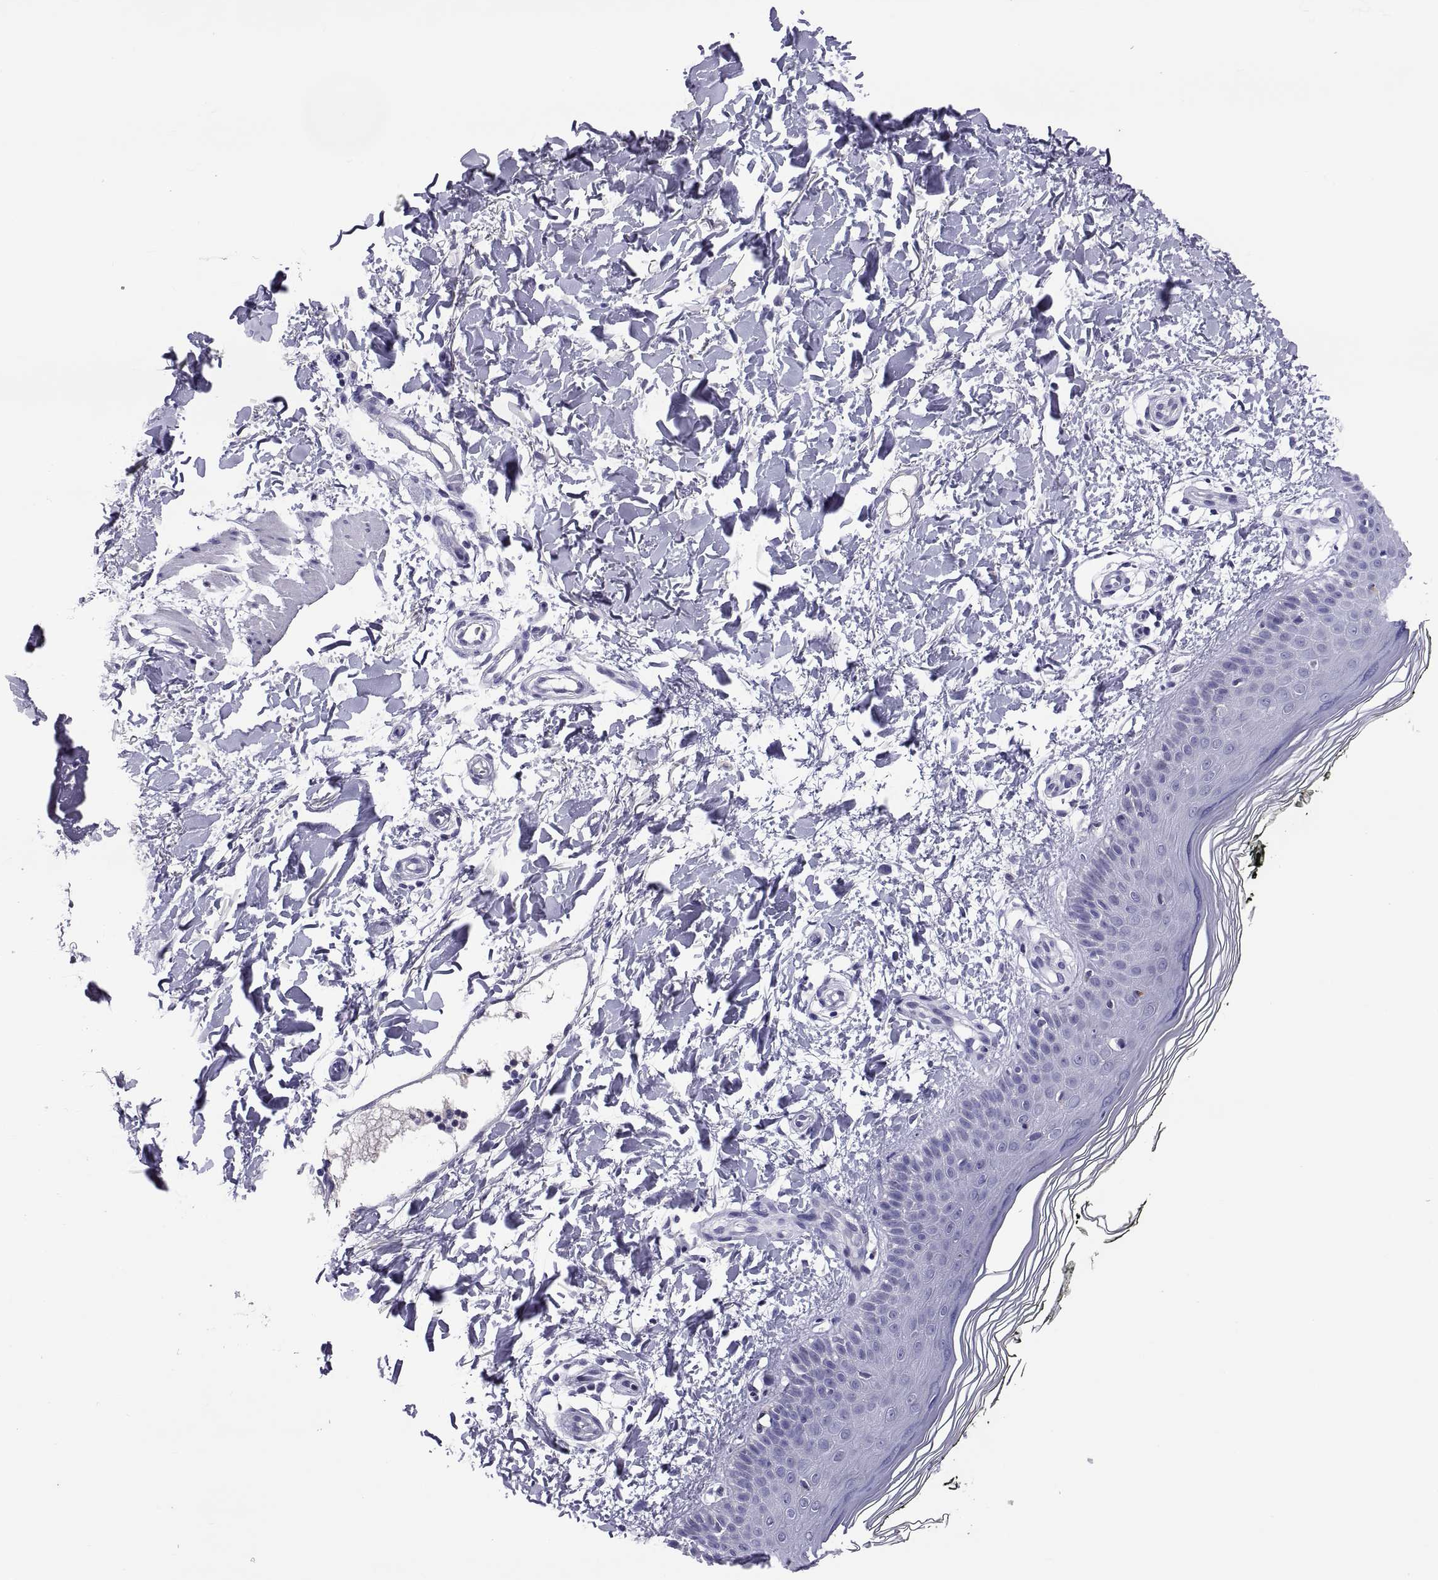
{"staining": {"intensity": "negative", "quantity": "none", "location": "none"}, "tissue": "skin", "cell_type": "Fibroblasts", "image_type": "normal", "snomed": [{"axis": "morphology", "description": "Normal tissue, NOS"}, {"axis": "topography", "description": "Skin"}], "caption": "Protein analysis of unremarkable skin displays no significant expression in fibroblasts. The staining is performed using DAB brown chromogen with nuclei counter-stained in using hematoxylin.", "gene": "CHCT1", "patient": {"sex": "female", "age": 62}}